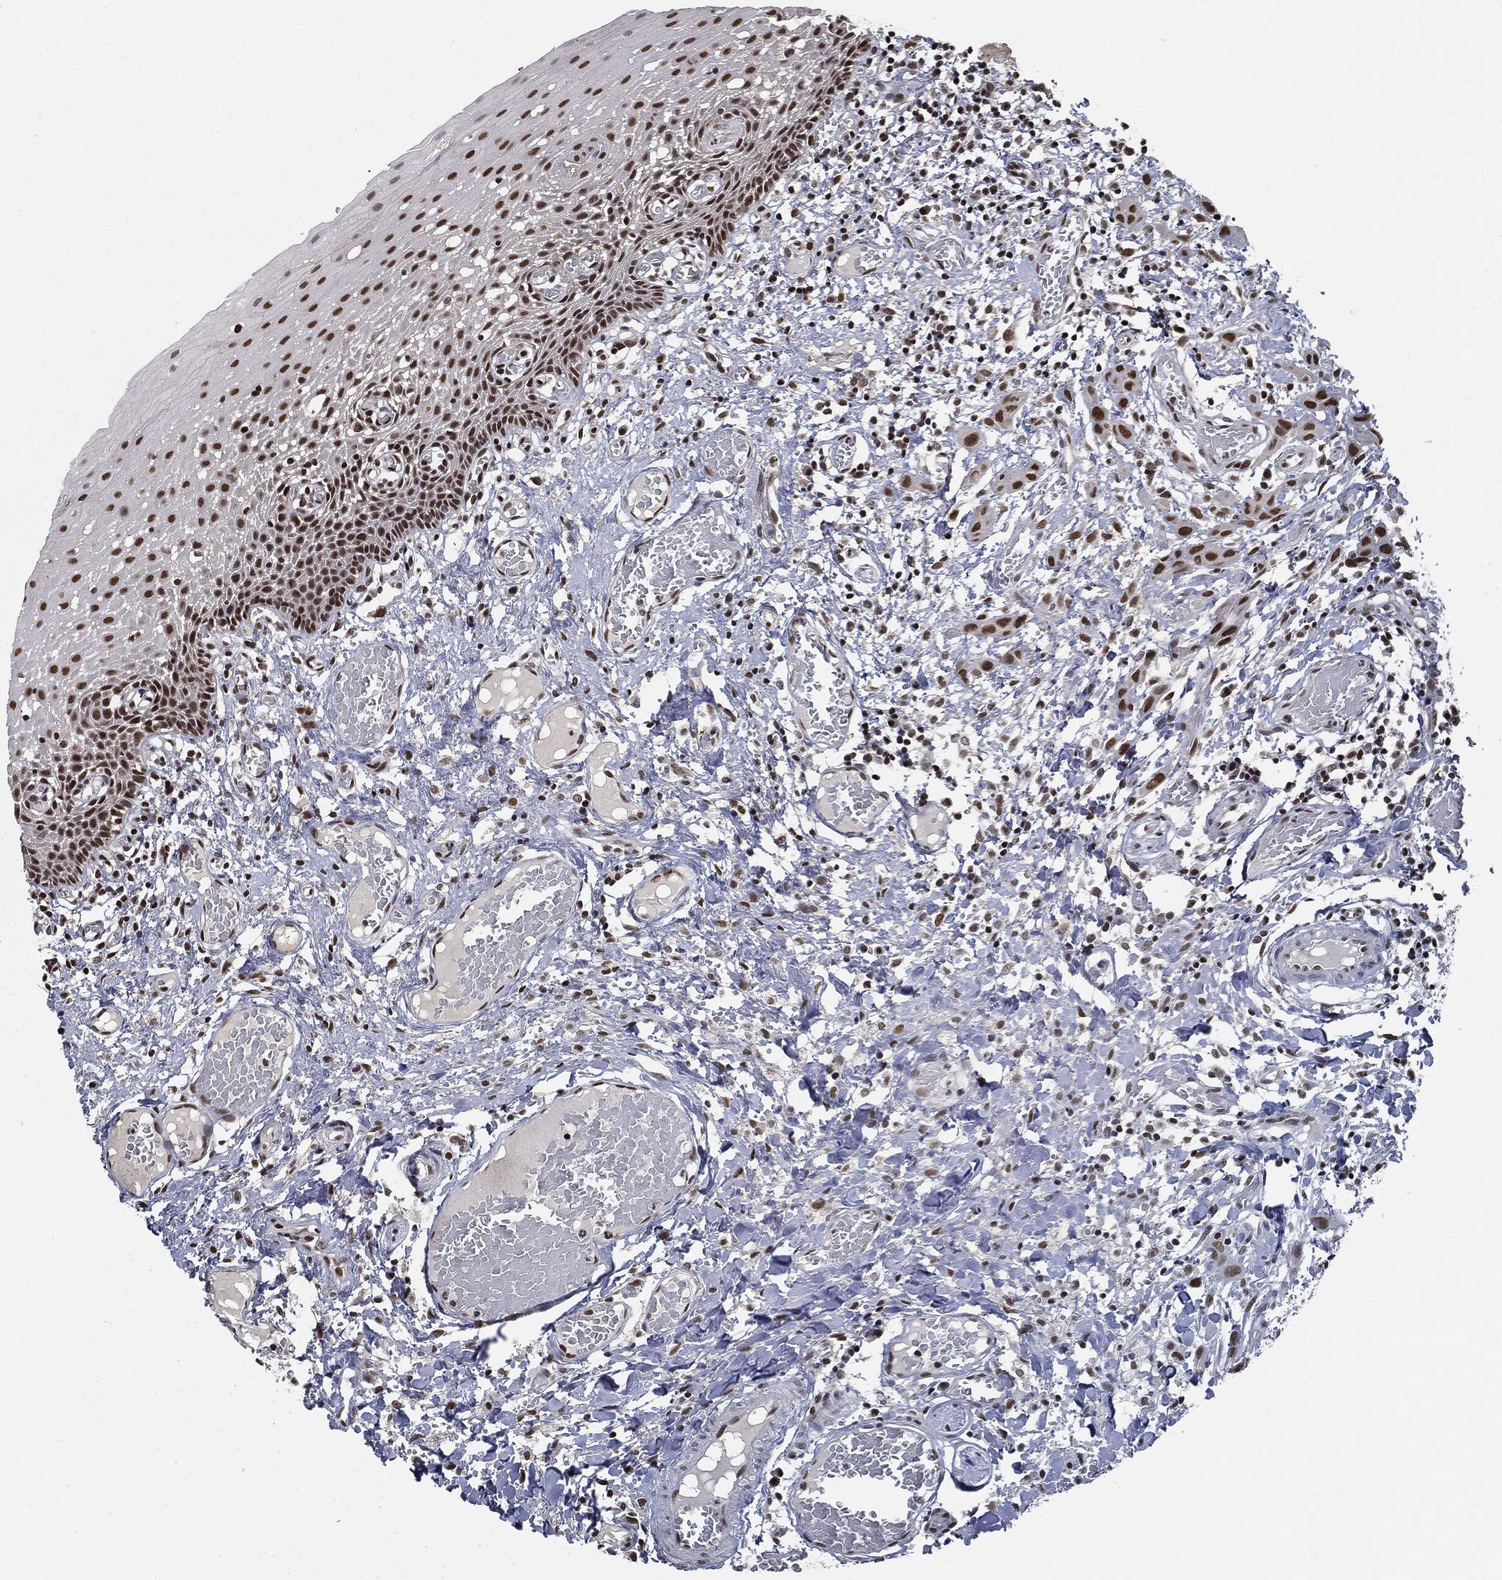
{"staining": {"intensity": "strong", "quantity": ">75%", "location": "nuclear"}, "tissue": "oral mucosa", "cell_type": "Squamous epithelial cells", "image_type": "normal", "snomed": [{"axis": "morphology", "description": "Normal tissue, NOS"}, {"axis": "morphology", "description": "Squamous cell carcinoma, NOS"}, {"axis": "topography", "description": "Oral tissue"}, {"axis": "topography", "description": "Head-Neck"}], "caption": "High-power microscopy captured an IHC micrograph of benign oral mucosa, revealing strong nuclear staining in about >75% of squamous epithelial cells.", "gene": "DPH2", "patient": {"sex": "female", "age": 70}}